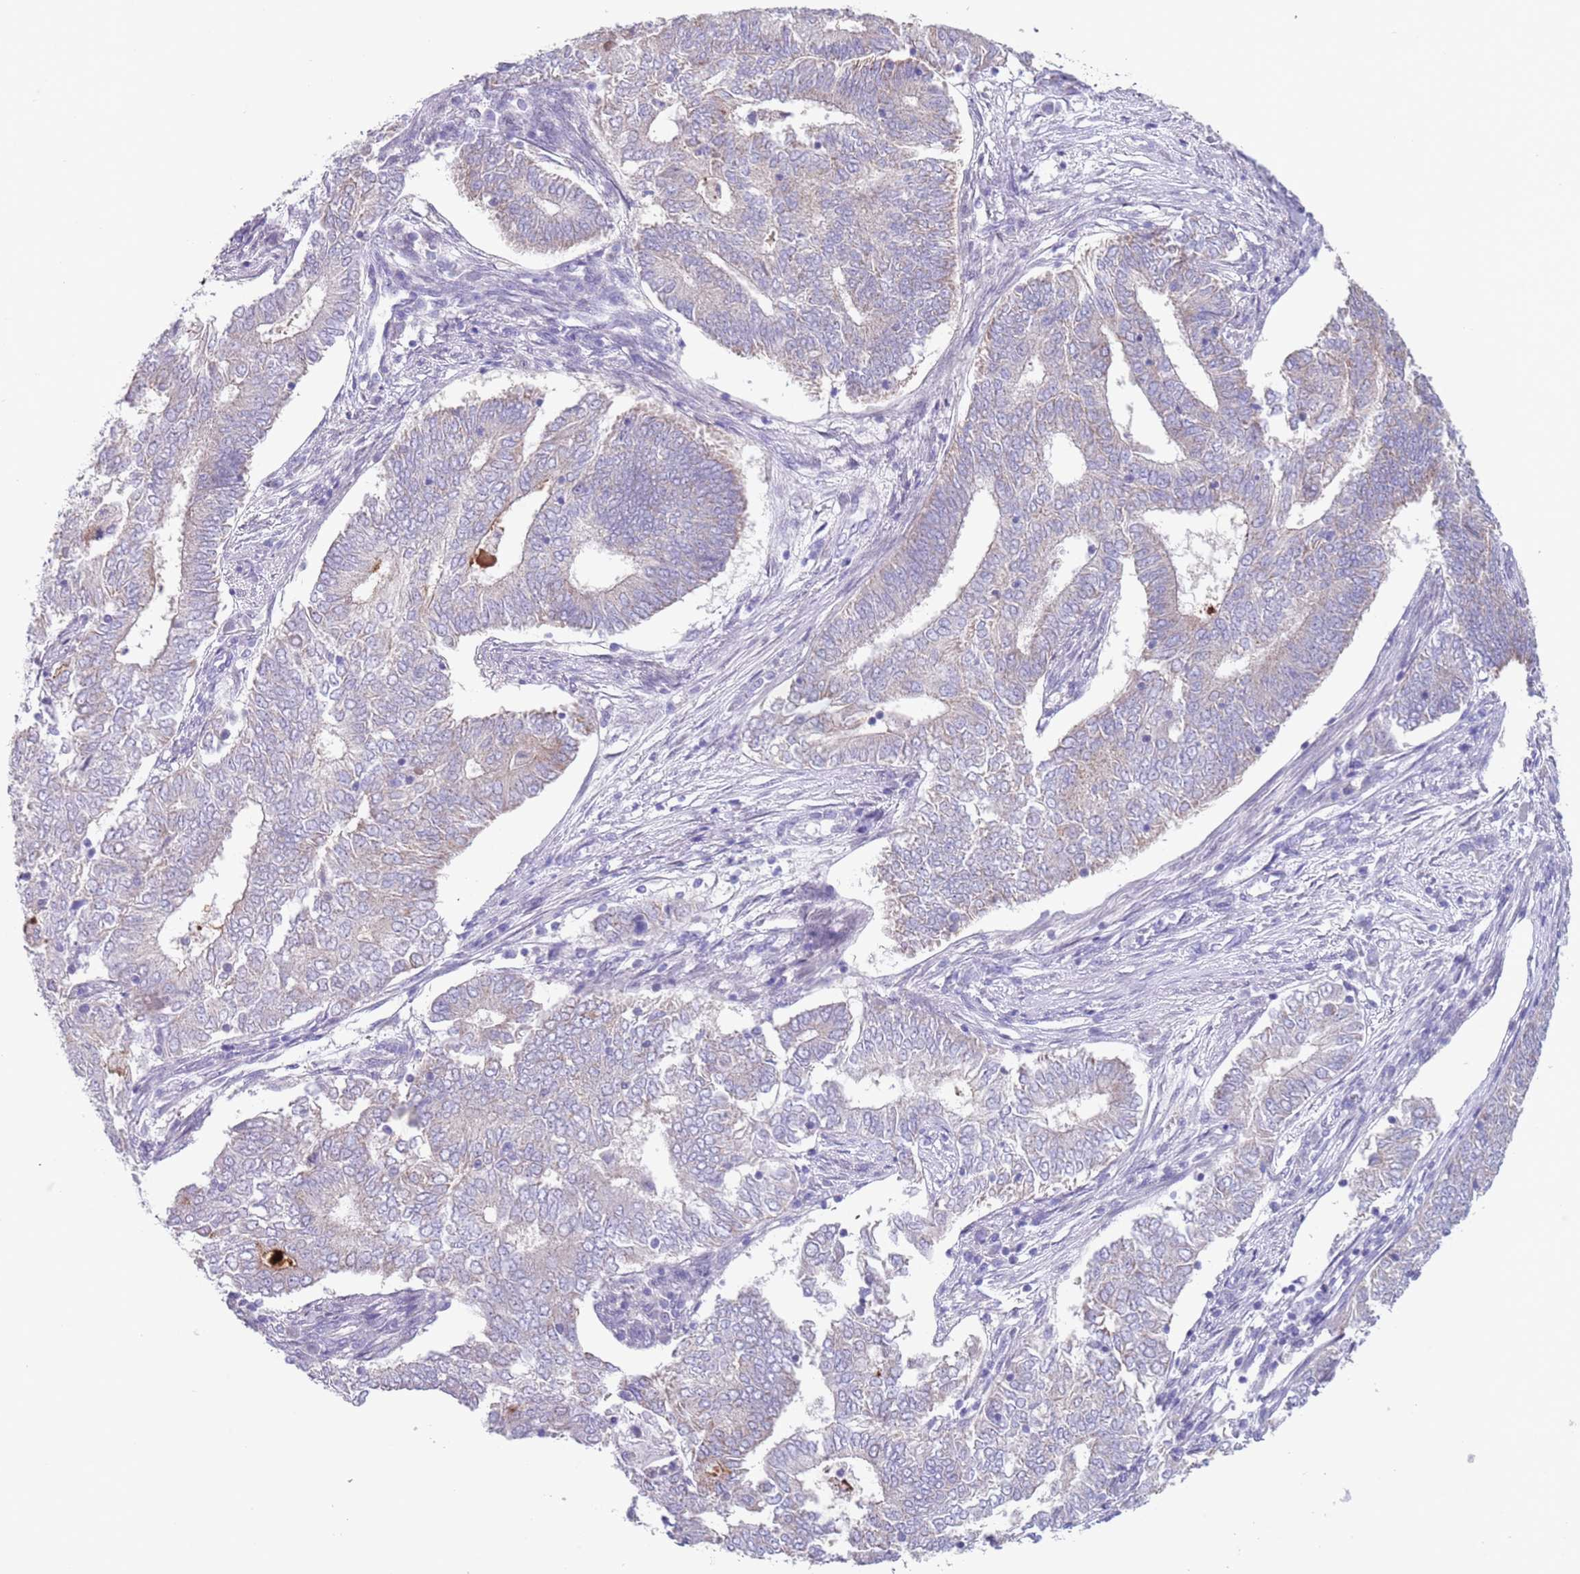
{"staining": {"intensity": "weak", "quantity": "<25%", "location": "cytoplasmic/membranous"}, "tissue": "endometrial cancer", "cell_type": "Tumor cells", "image_type": "cancer", "snomed": [{"axis": "morphology", "description": "Adenocarcinoma, NOS"}, {"axis": "topography", "description": "Endometrium"}], "caption": "This is a image of immunohistochemistry staining of adenocarcinoma (endometrial), which shows no positivity in tumor cells.", "gene": "SPIRE2", "patient": {"sex": "female", "age": 62}}